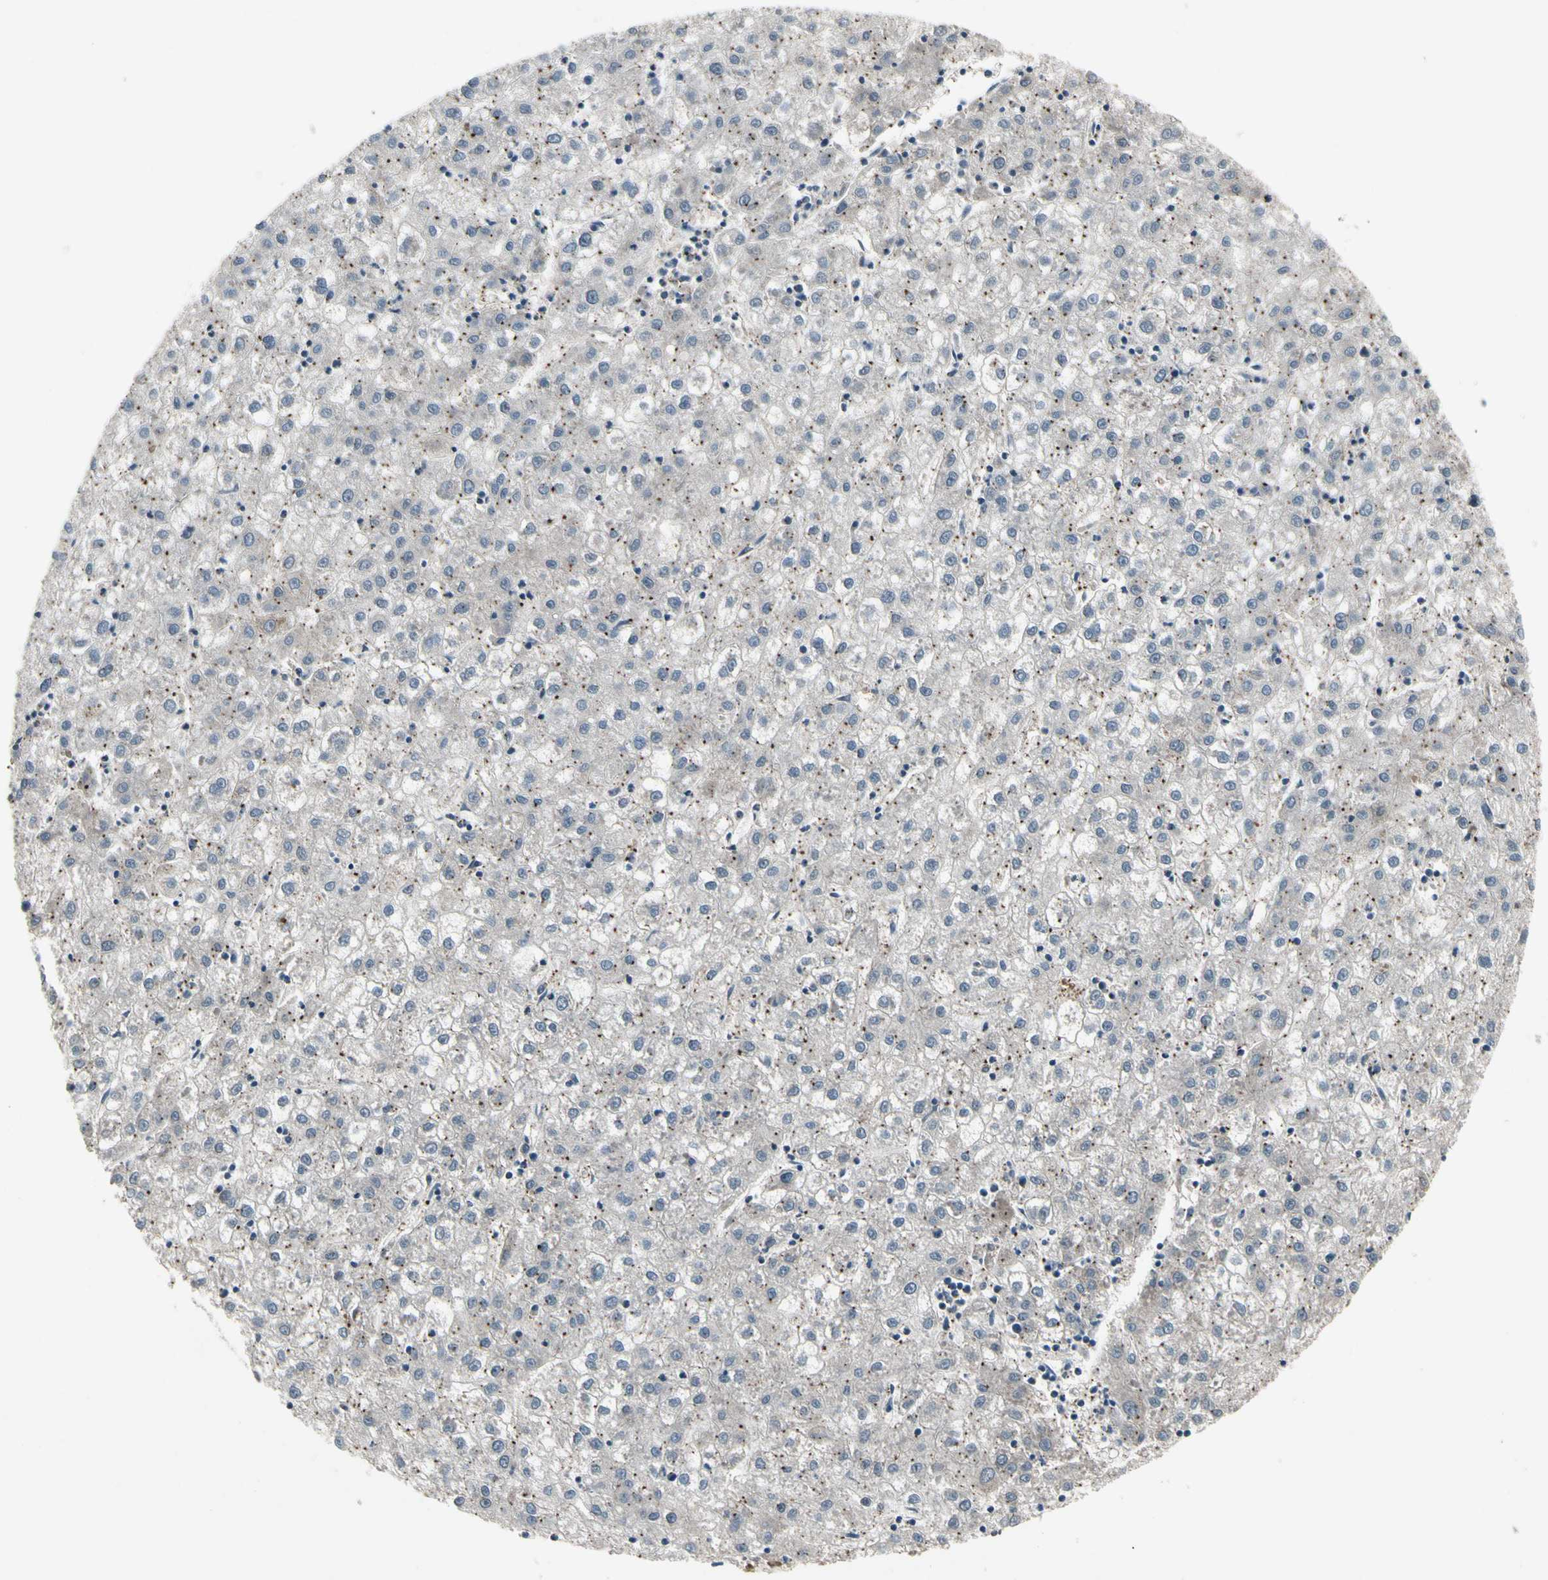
{"staining": {"intensity": "moderate", "quantity": "25%-75%", "location": "cytoplasmic/membranous"}, "tissue": "liver cancer", "cell_type": "Tumor cells", "image_type": "cancer", "snomed": [{"axis": "morphology", "description": "Carcinoma, Hepatocellular, NOS"}, {"axis": "topography", "description": "Liver"}], "caption": "Moderate cytoplasmic/membranous staining for a protein is seen in approximately 25%-75% of tumor cells of liver cancer using IHC.", "gene": "NMI", "patient": {"sex": "male", "age": 72}}